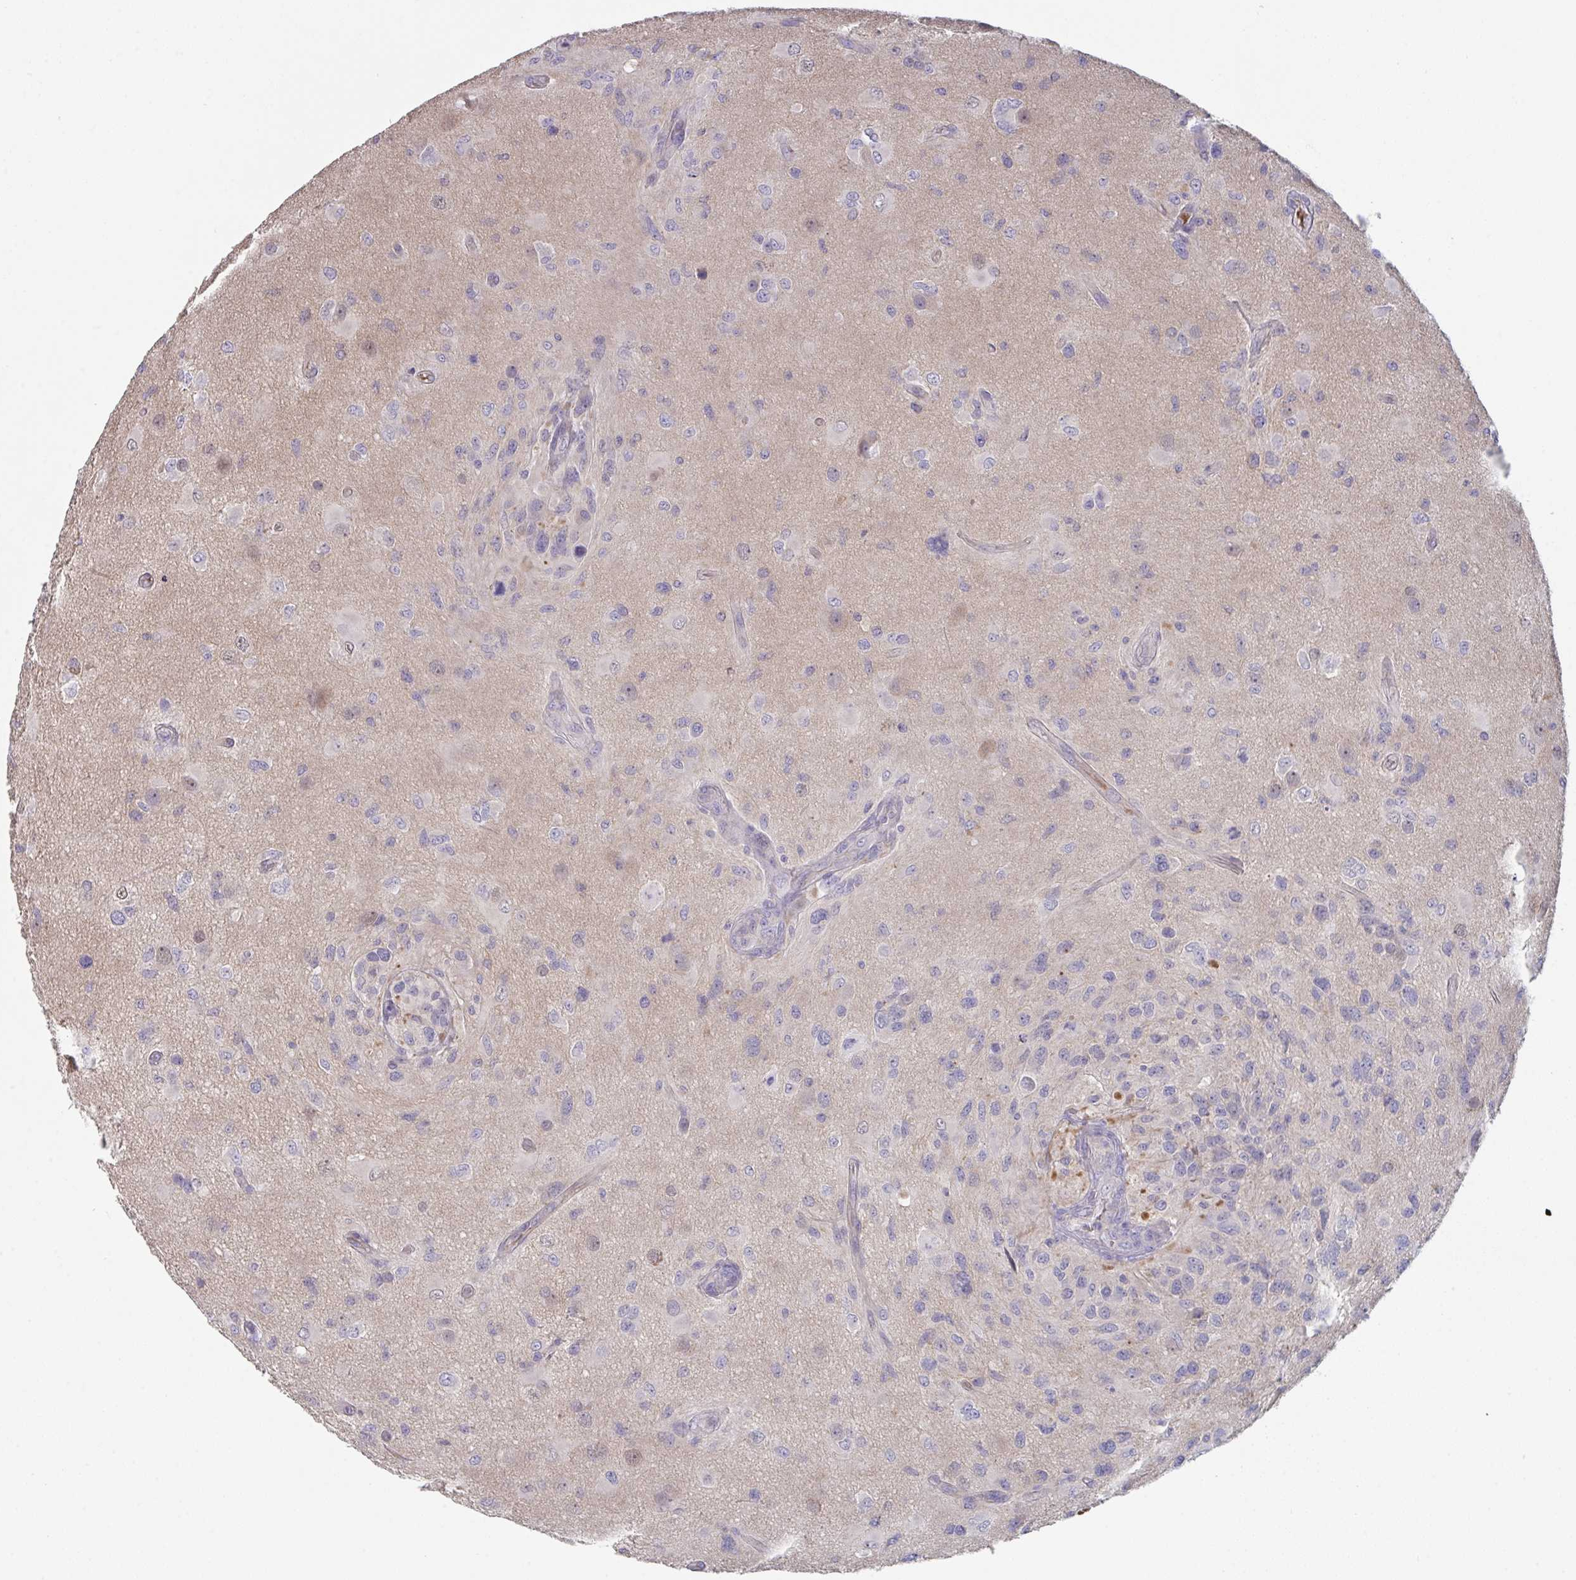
{"staining": {"intensity": "negative", "quantity": "none", "location": "none"}, "tissue": "glioma", "cell_type": "Tumor cells", "image_type": "cancer", "snomed": [{"axis": "morphology", "description": "Glioma, malignant, High grade"}, {"axis": "topography", "description": "Brain"}], "caption": "Immunohistochemistry histopathology image of human malignant glioma (high-grade) stained for a protein (brown), which reveals no staining in tumor cells.", "gene": "HGFAC", "patient": {"sex": "male", "age": 53}}